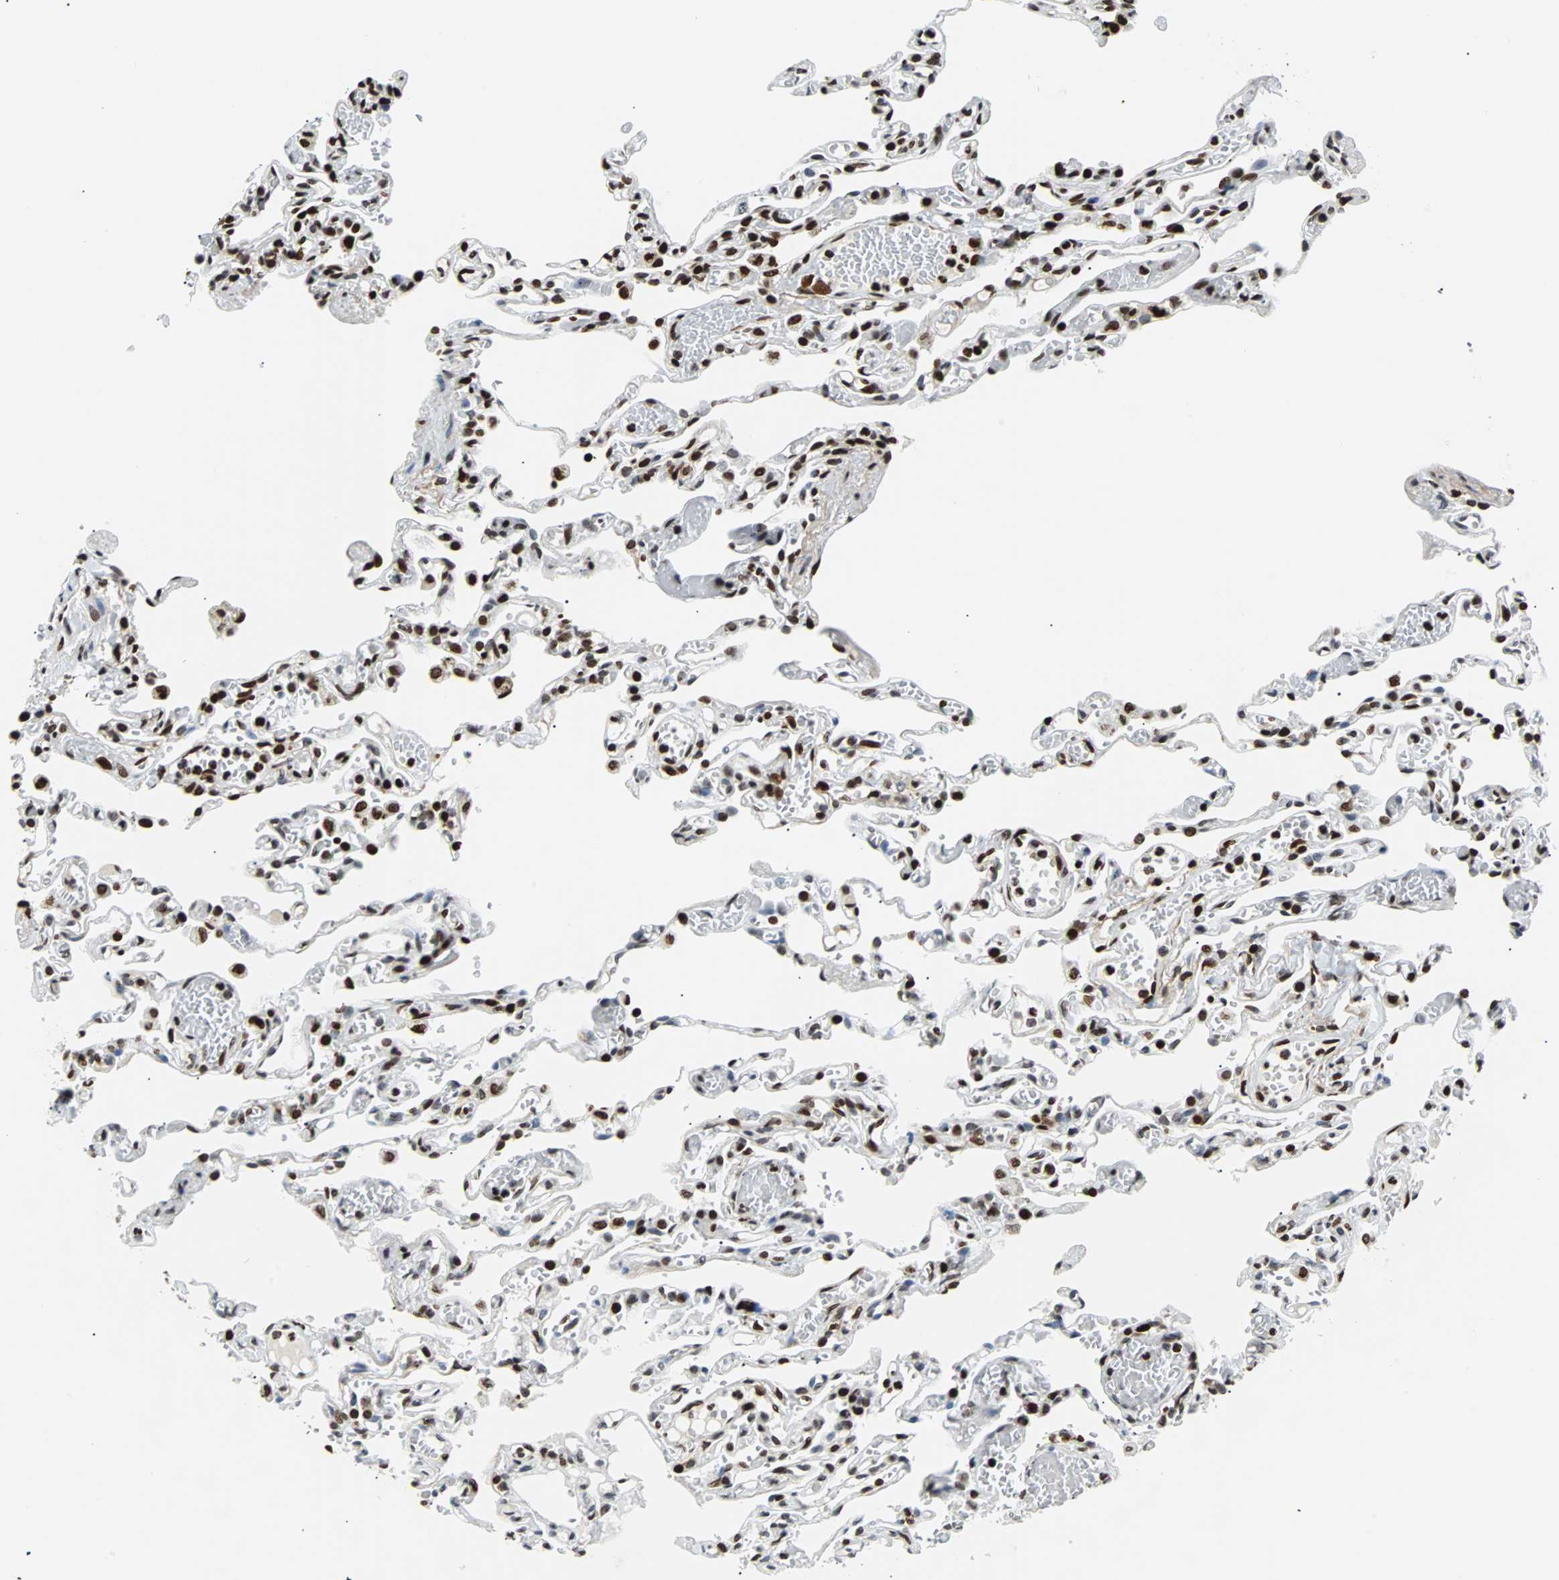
{"staining": {"intensity": "strong", "quantity": "25%-75%", "location": "nuclear"}, "tissue": "lung", "cell_type": "Alveolar cells", "image_type": "normal", "snomed": [{"axis": "morphology", "description": "Normal tissue, NOS"}, {"axis": "topography", "description": "Lung"}], "caption": "Immunohistochemical staining of unremarkable lung exhibits strong nuclear protein positivity in about 25%-75% of alveolar cells.", "gene": "ZNF131", "patient": {"sex": "male", "age": 21}}